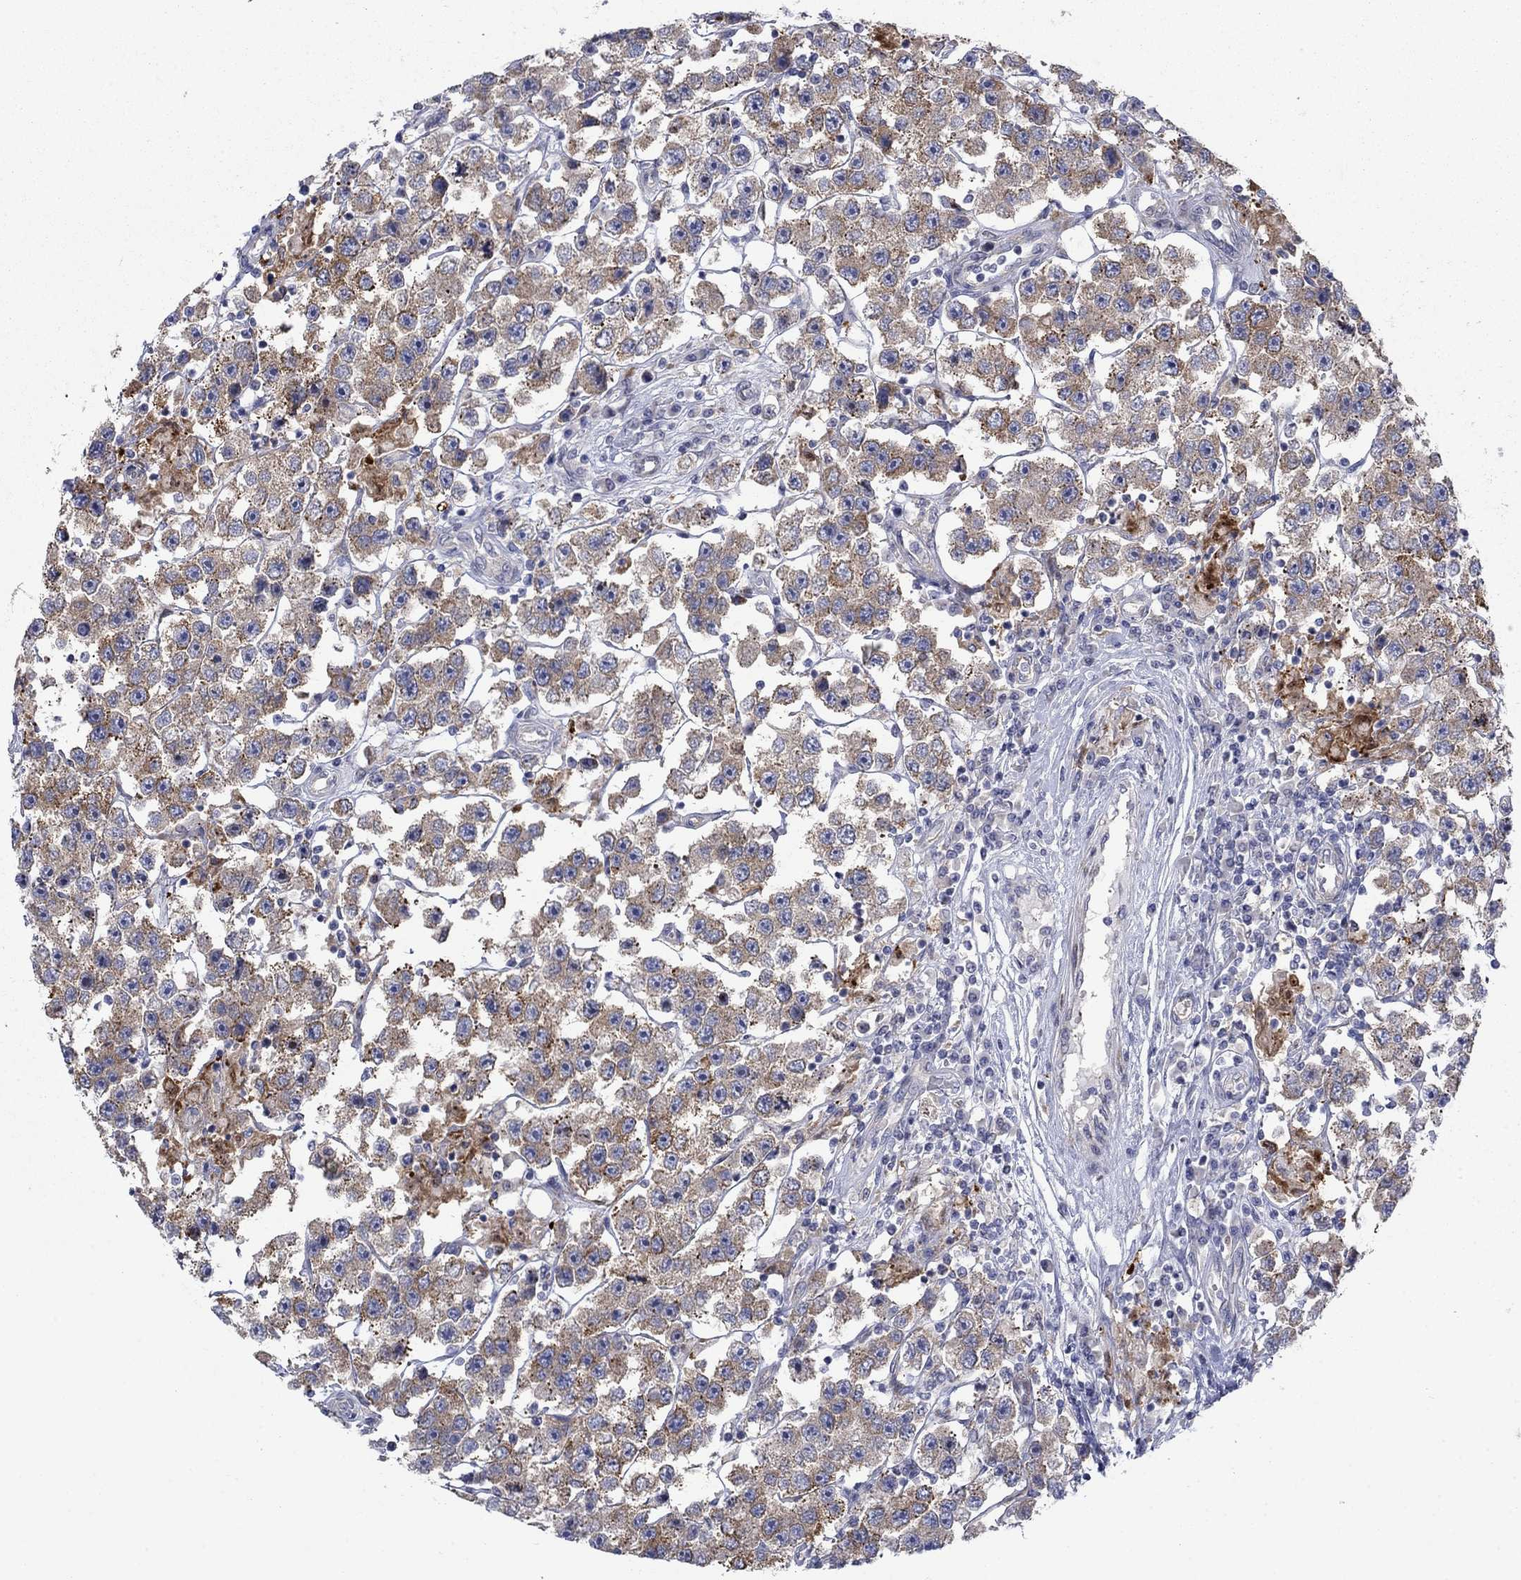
{"staining": {"intensity": "moderate", "quantity": "<25%", "location": "cytoplasmic/membranous"}, "tissue": "testis cancer", "cell_type": "Tumor cells", "image_type": "cancer", "snomed": [{"axis": "morphology", "description": "Seminoma, NOS"}, {"axis": "topography", "description": "Testis"}], "caption": "Immunohistochemistry of human testis seminoma shows low levels of moderate cytoplasmic/membranous expression in approximately <25% of tumor cells. The staining is performed using DAB brown chromogen to label protein expression. The nuclei are counter-stained blue using hematoxylin.", "gene": "FXR1", "patient": {"sex": "male", "age": 45}}